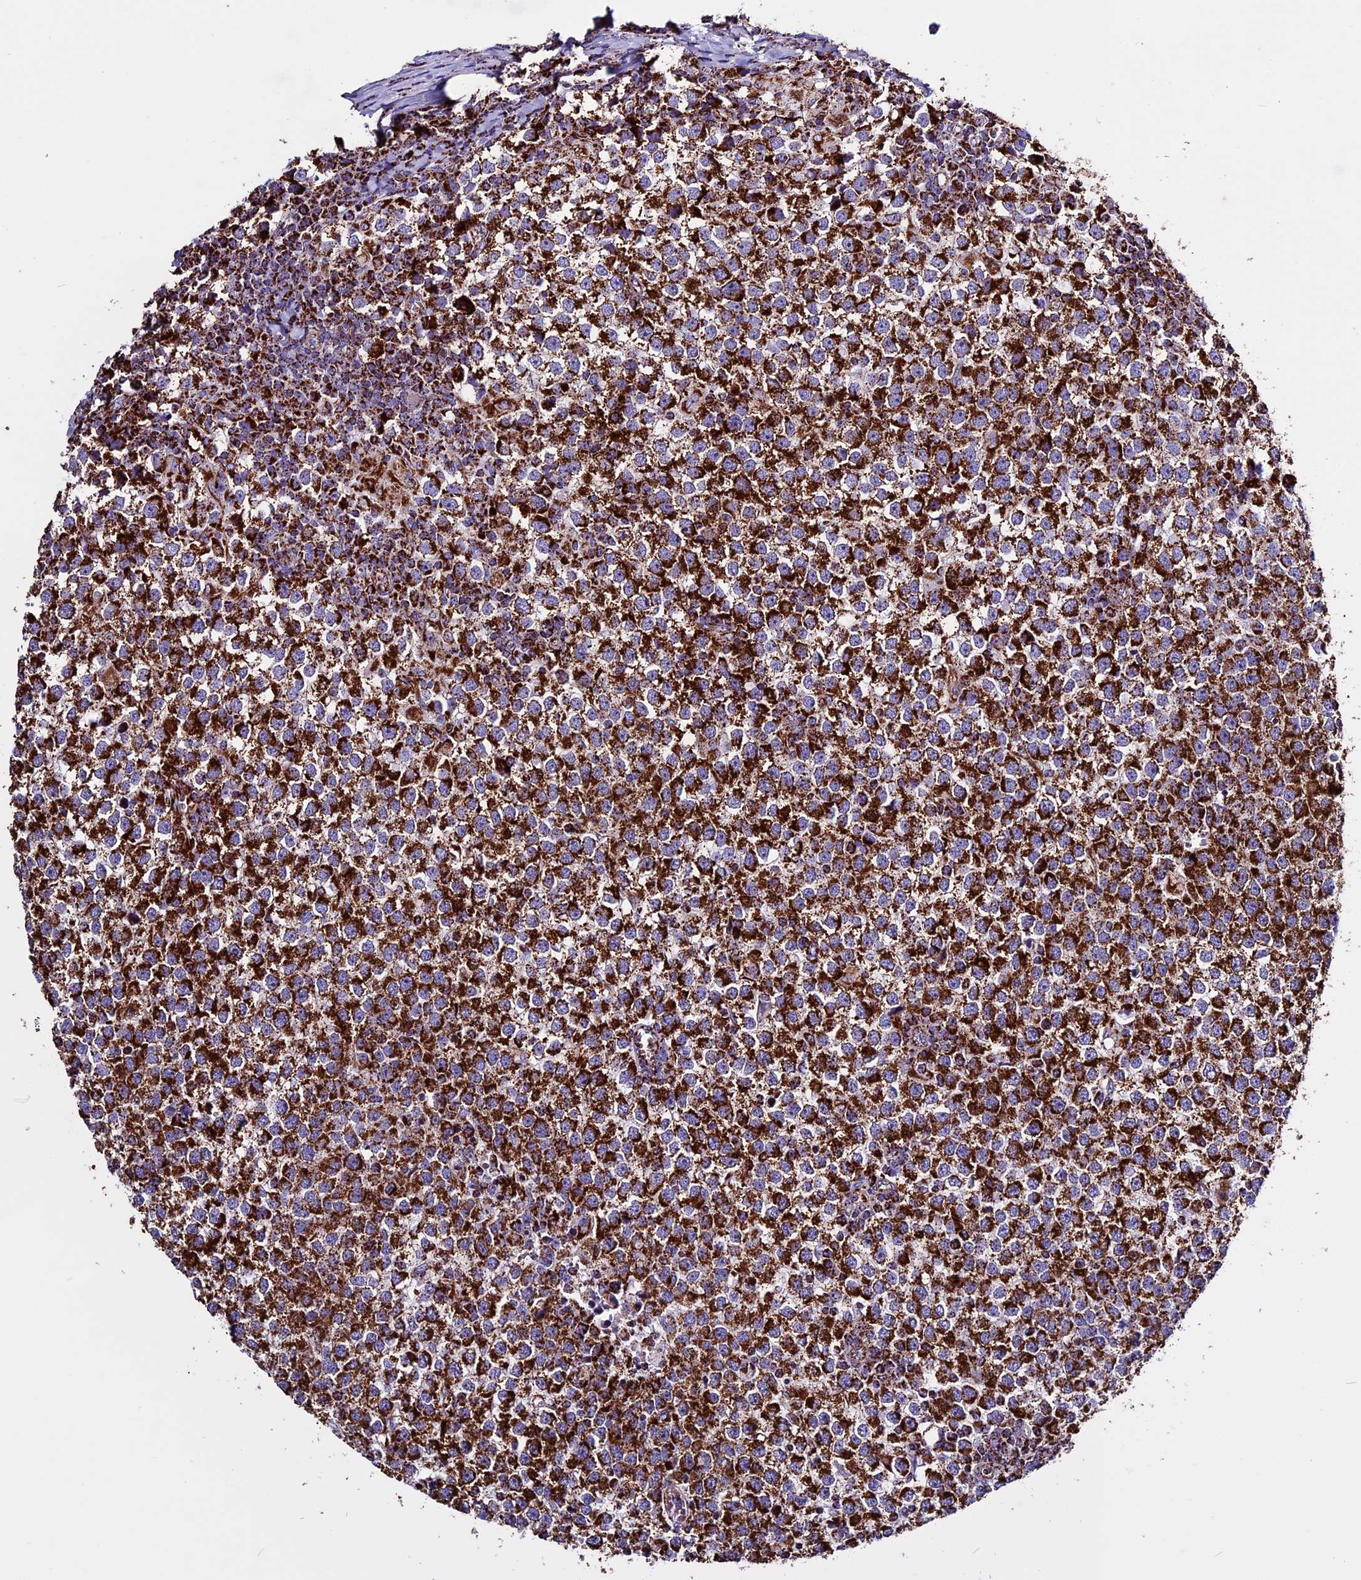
{"staining": {"intensity": "strong", "quantity": ">75%", "location": "cytoplasmic/membranous"}, "tissue": "testis cancer", "cell_type": "Tumor cells", "image_type": "cancer", "snomed": [{"axis": "morphology", "description": "Seminoma, NOS"}, {"axis": "topography", "description": "Testis"}], "caption": "Strong cytoplasmic/membranous positivity is present in approximately >75% of tumor cells in testis seminoma.", "gene": "CX3CL1", "patient": {"sex": "male", "age": 65}}